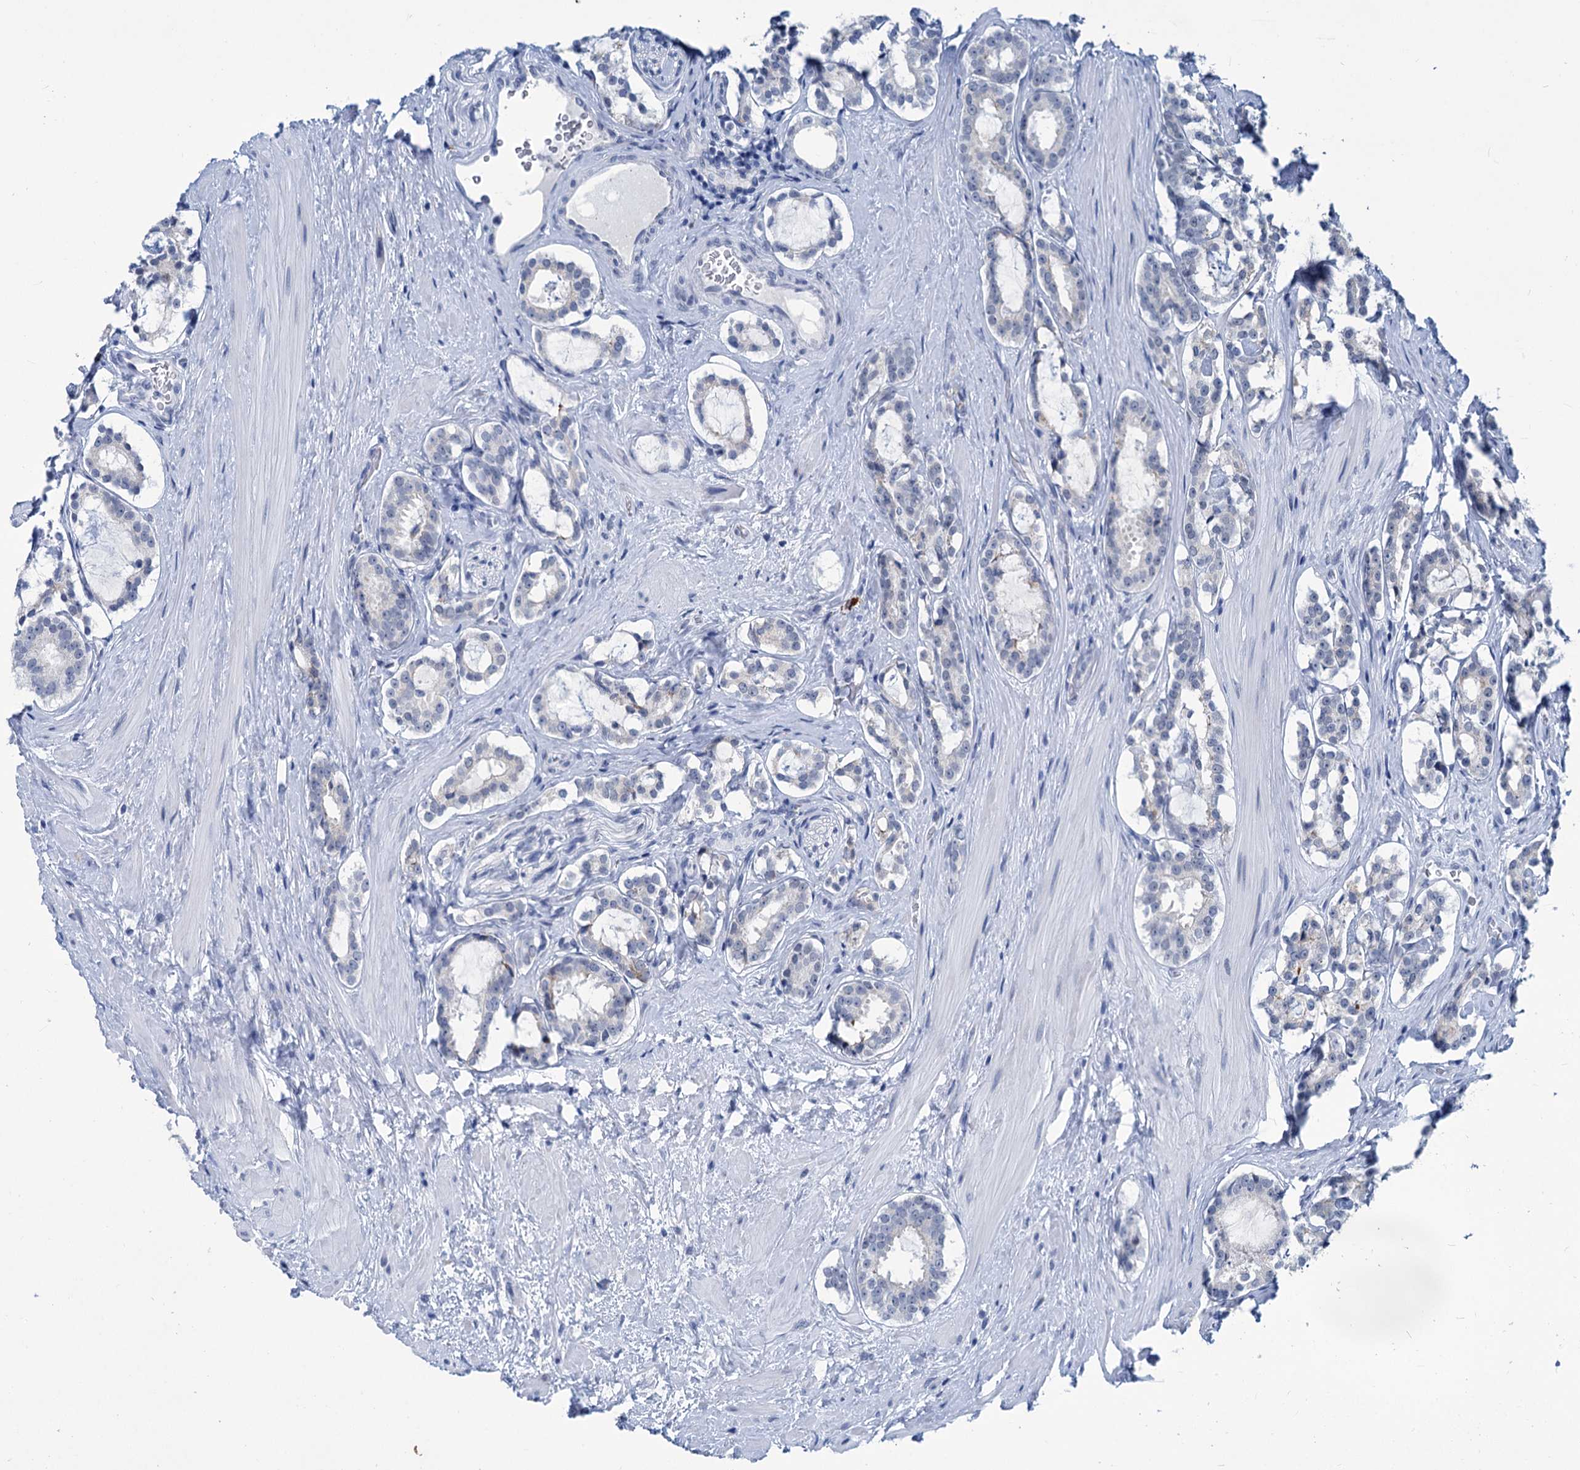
{"staining": {"intensity": "negative", "quantity": "none", "location": "none"}, "tissue": "prostate cancer", "cell_type": "Tumor cells", "image_type": "cancer", "snomed": [{"axis": "morphology", "description": "Adenocarcinoma, High grade"}, {"axis": "topography", "description": "Prostate"}], "caption": "Tumor cells are negative for protein expression in human prostate cancer (high-grade adenocarcinoma).", "gene": "NEU3", "patient": {"sex": "male", "age": 58}}